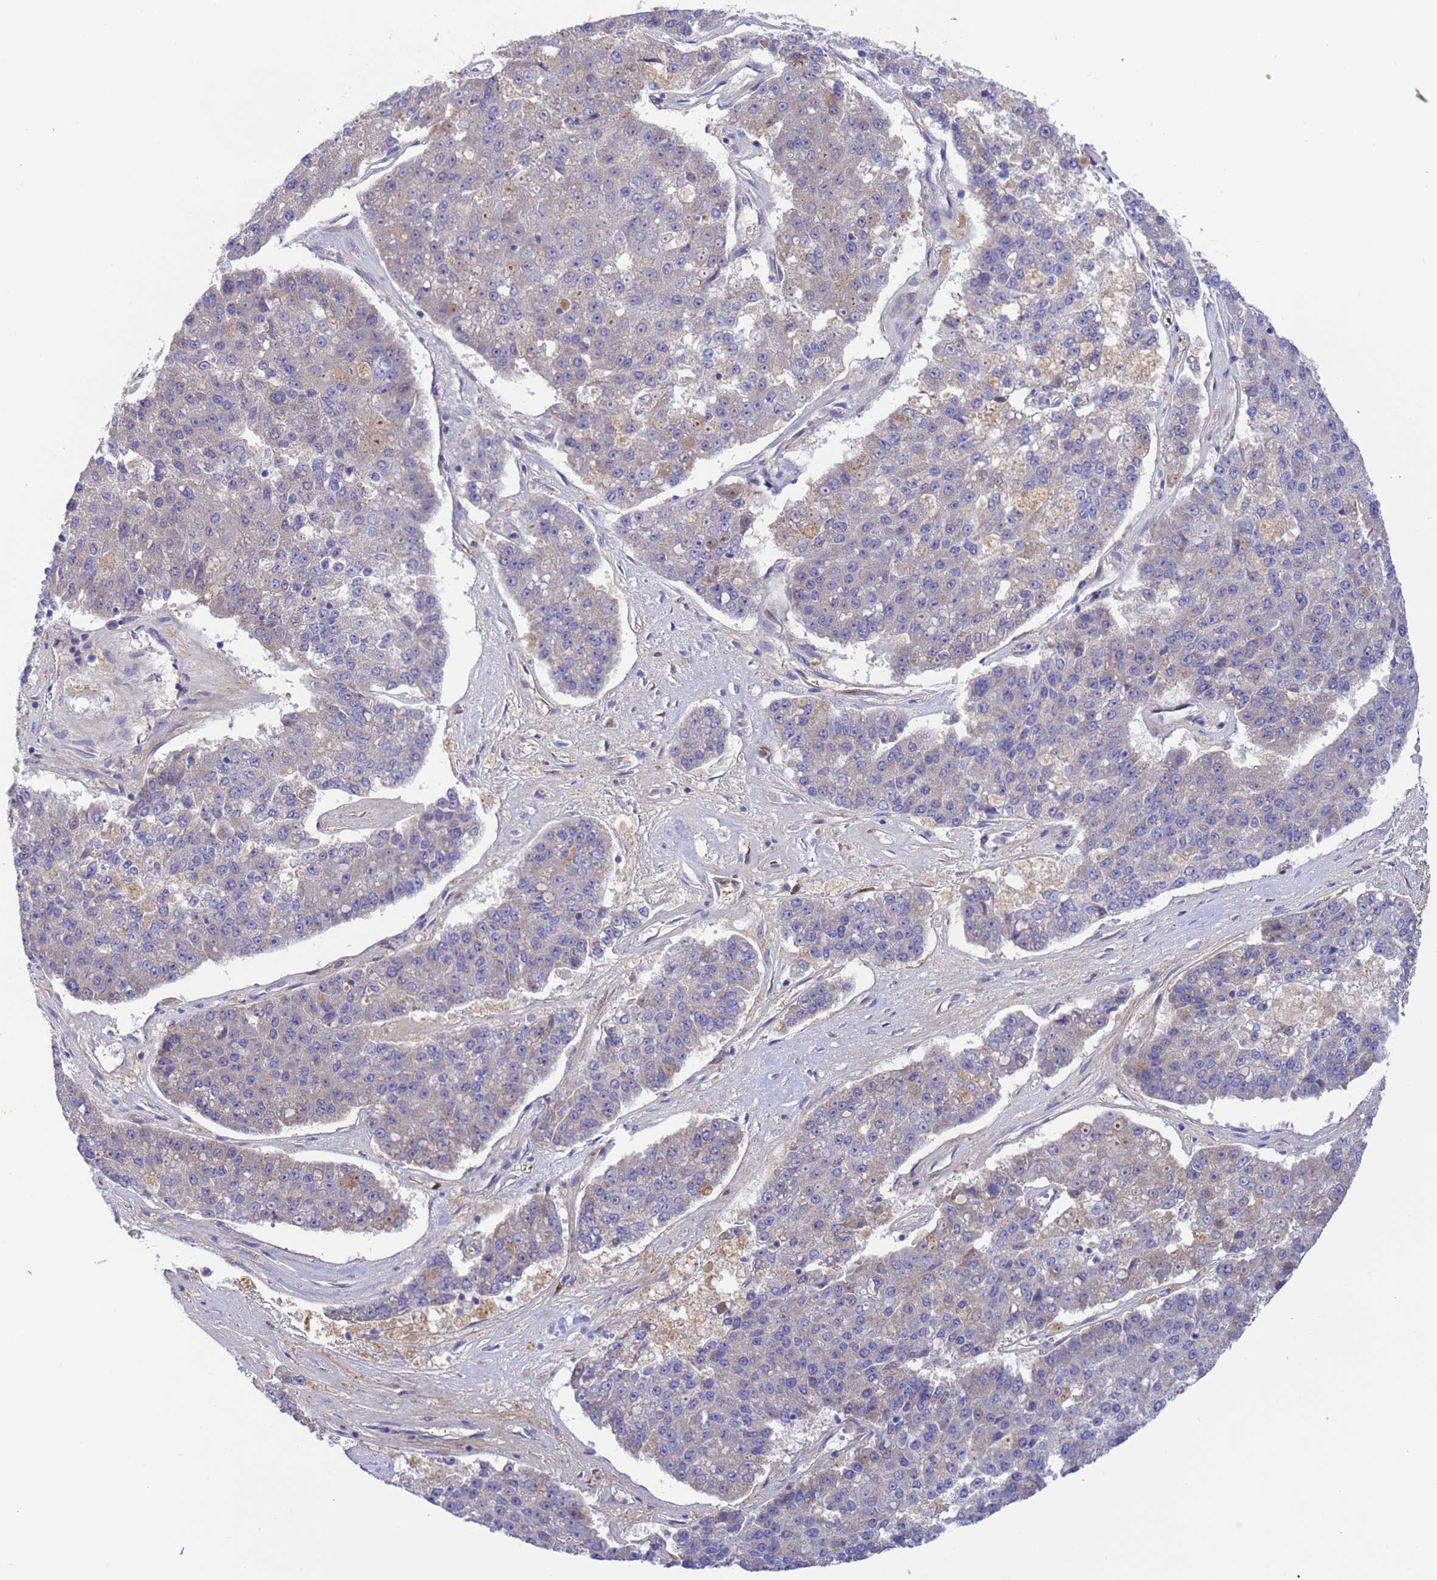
{"staining": {"intensity": "negative", "quantity": "none", "location": "none"}, "tissue": "pancreatic cancer", "cell_type": "Tumor cells", "image_type": "cancer", "snomed": [{"axis": "morphology", "description": "Adenocarcinoma, NOS"}, {"axis": "topography", "description": "Pancreas"}], "caption": "IHC photomicrograph of neoplastic tissue: human pancreatic cancer (adenocarcinoma) stained with DAB (3,3'-diaminobenzidine) shows no significant protein staining in tumor cells.", "gene": "FOXRED1", "patient": {"sex": "male", "age": 50}}